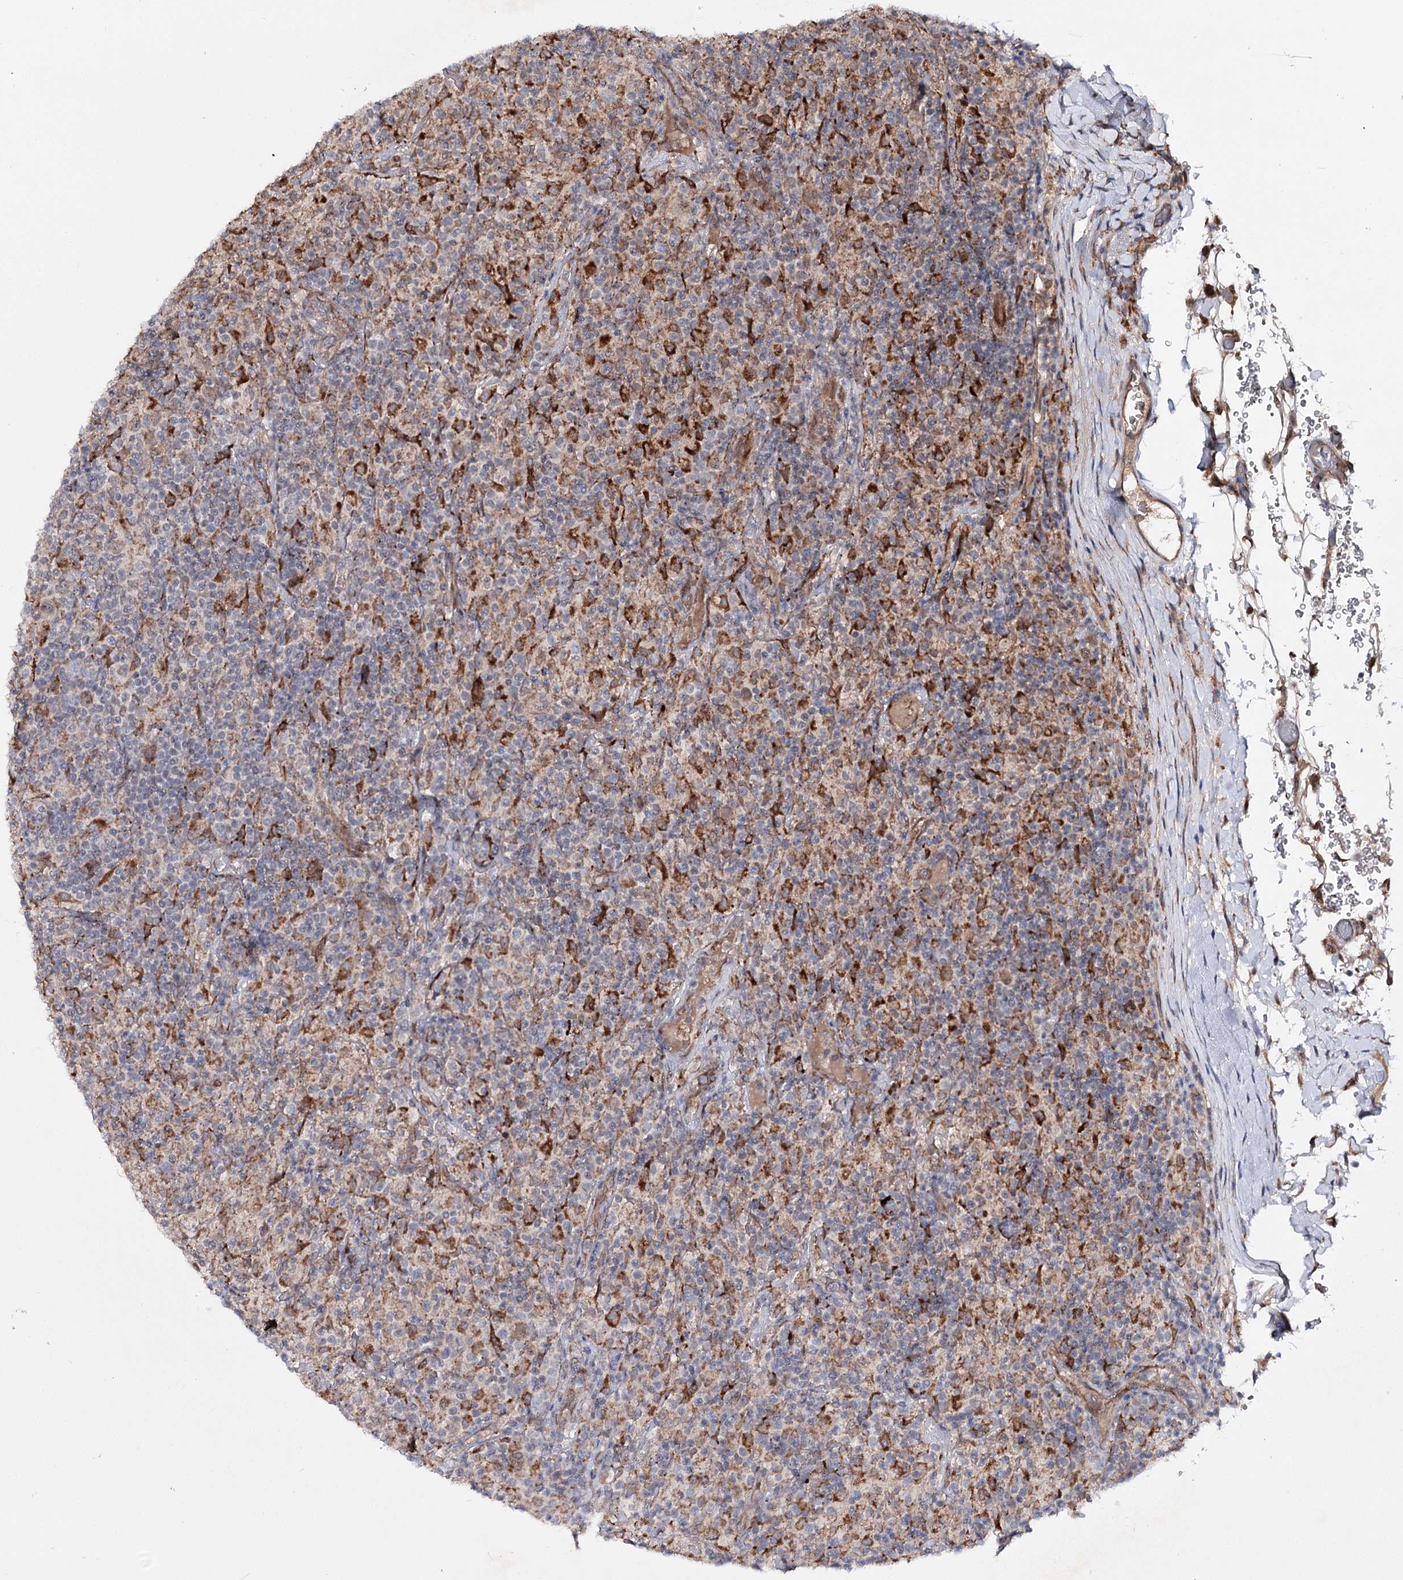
{"staining": {"intensity": "moderate", "quantity": "25%-75%", "location": "cytoplasmic/membranous"}, "tissue": "lymphoma", "cell_type": "Tumor cells", "image_type": "cancer", "snomed": [{"axis": "morphology", "description": "Hodgkin's disease, NOS"}, {"axis": "topography", "description": "Lymph node"}], "caption": "IHC staining of lymphoma, which reveals medium levels of moderate cytoplasmic/membranous staining in approximately 25%-75% of tumor cells indicating moderate cytoplasmic/membranous protein positivity. The staining was performed using DAB (brown) for protein detection and nuclei were counterstained in hematoxylin (blue).", "gene": "MSANTD2", "patient": {"sex": "male", "age": 70}}